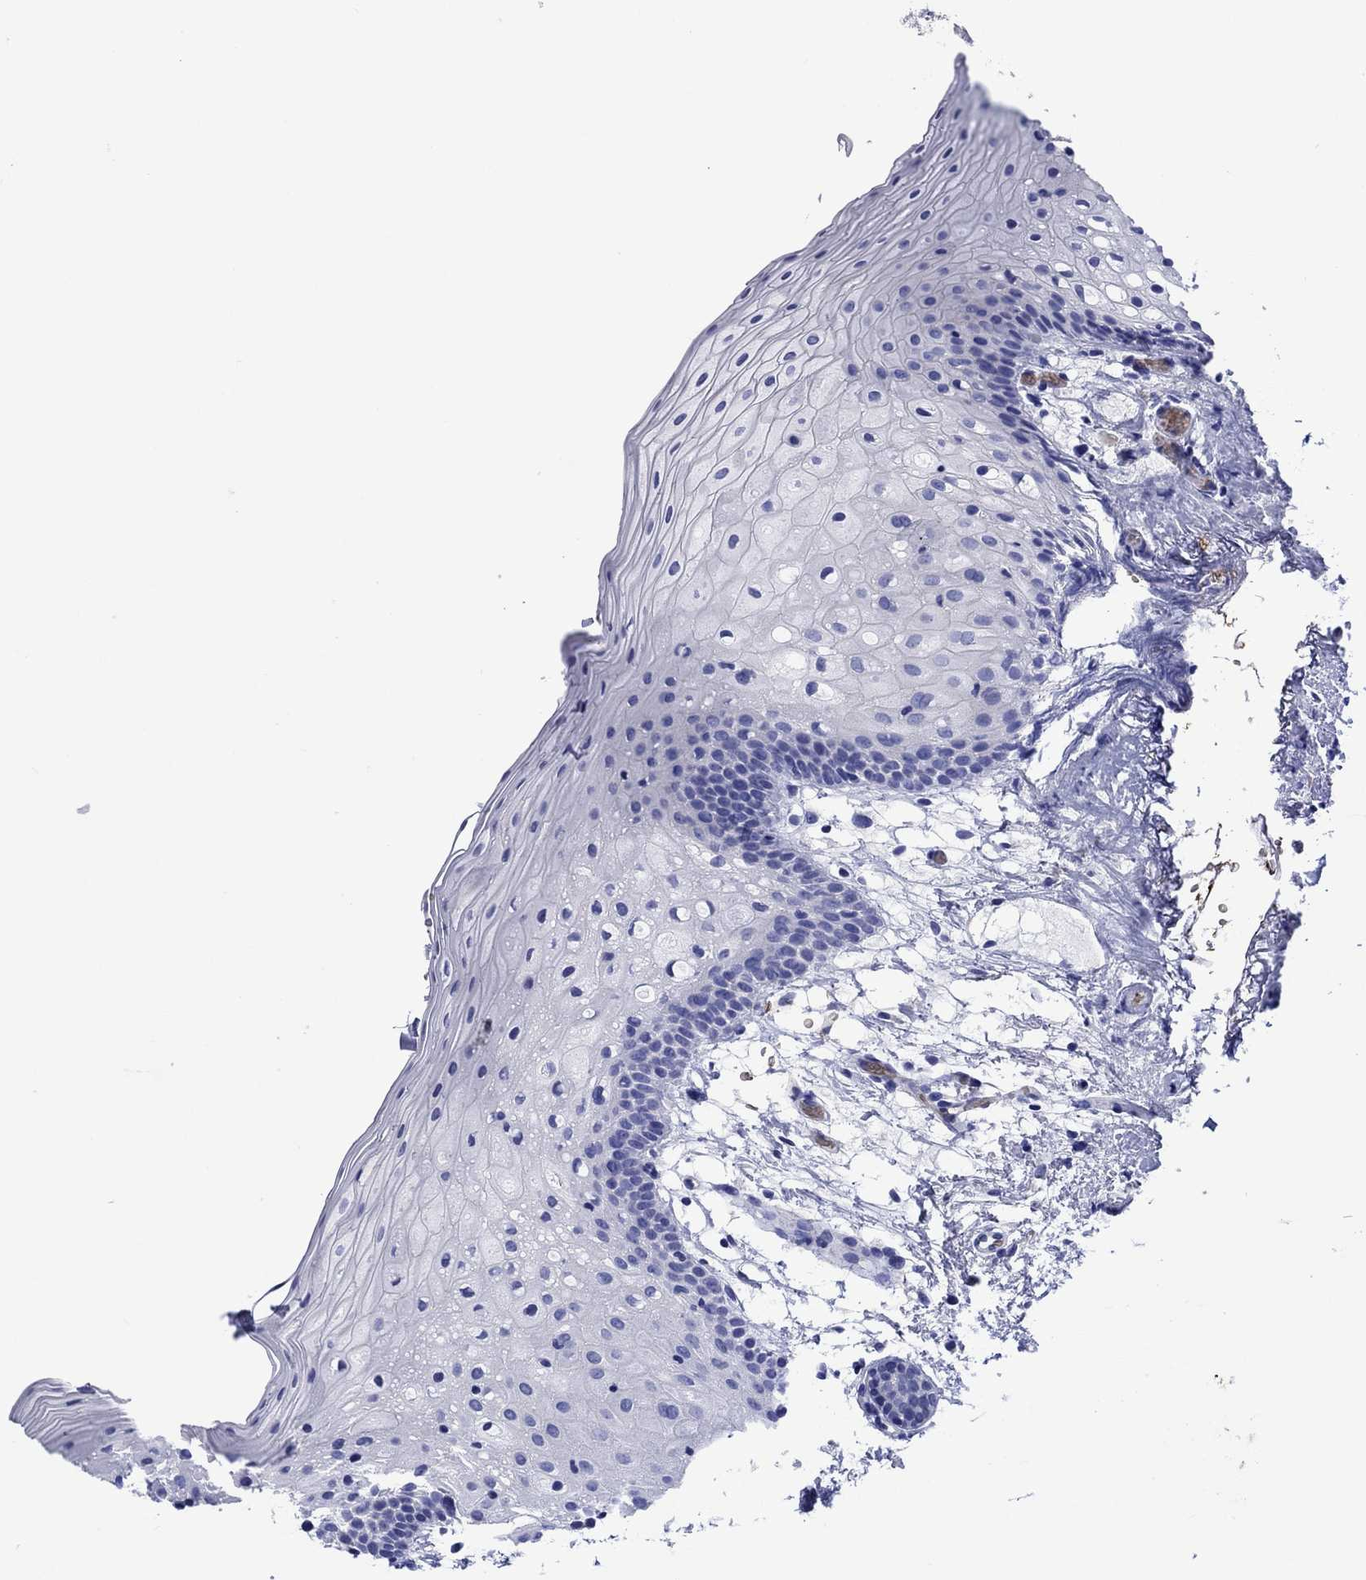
{"staining": {"intensity": "negative", "quantity": "none", "location": "none"}, "tissue": "oral mucosa", "cell_type": "Squamous epithelial cells", "image_type": "normal", "snomed": [{"axis": "morphology", "description": "Normal tissue, NOS"}, {"axis": "topography", "description": "Oral tissue"}, {"axis": "topography", "description": "Tounge, NOS"}], "caption": "Oral mucosa was stained to show a protein in brown. There is no significant expression in squamous epithelial cells. (Immunohistochemistry (ihc), brightfield microscopy, high magnification).", "gene": "SLC1A2", "patient": {"sex": "female", "age": 83}}